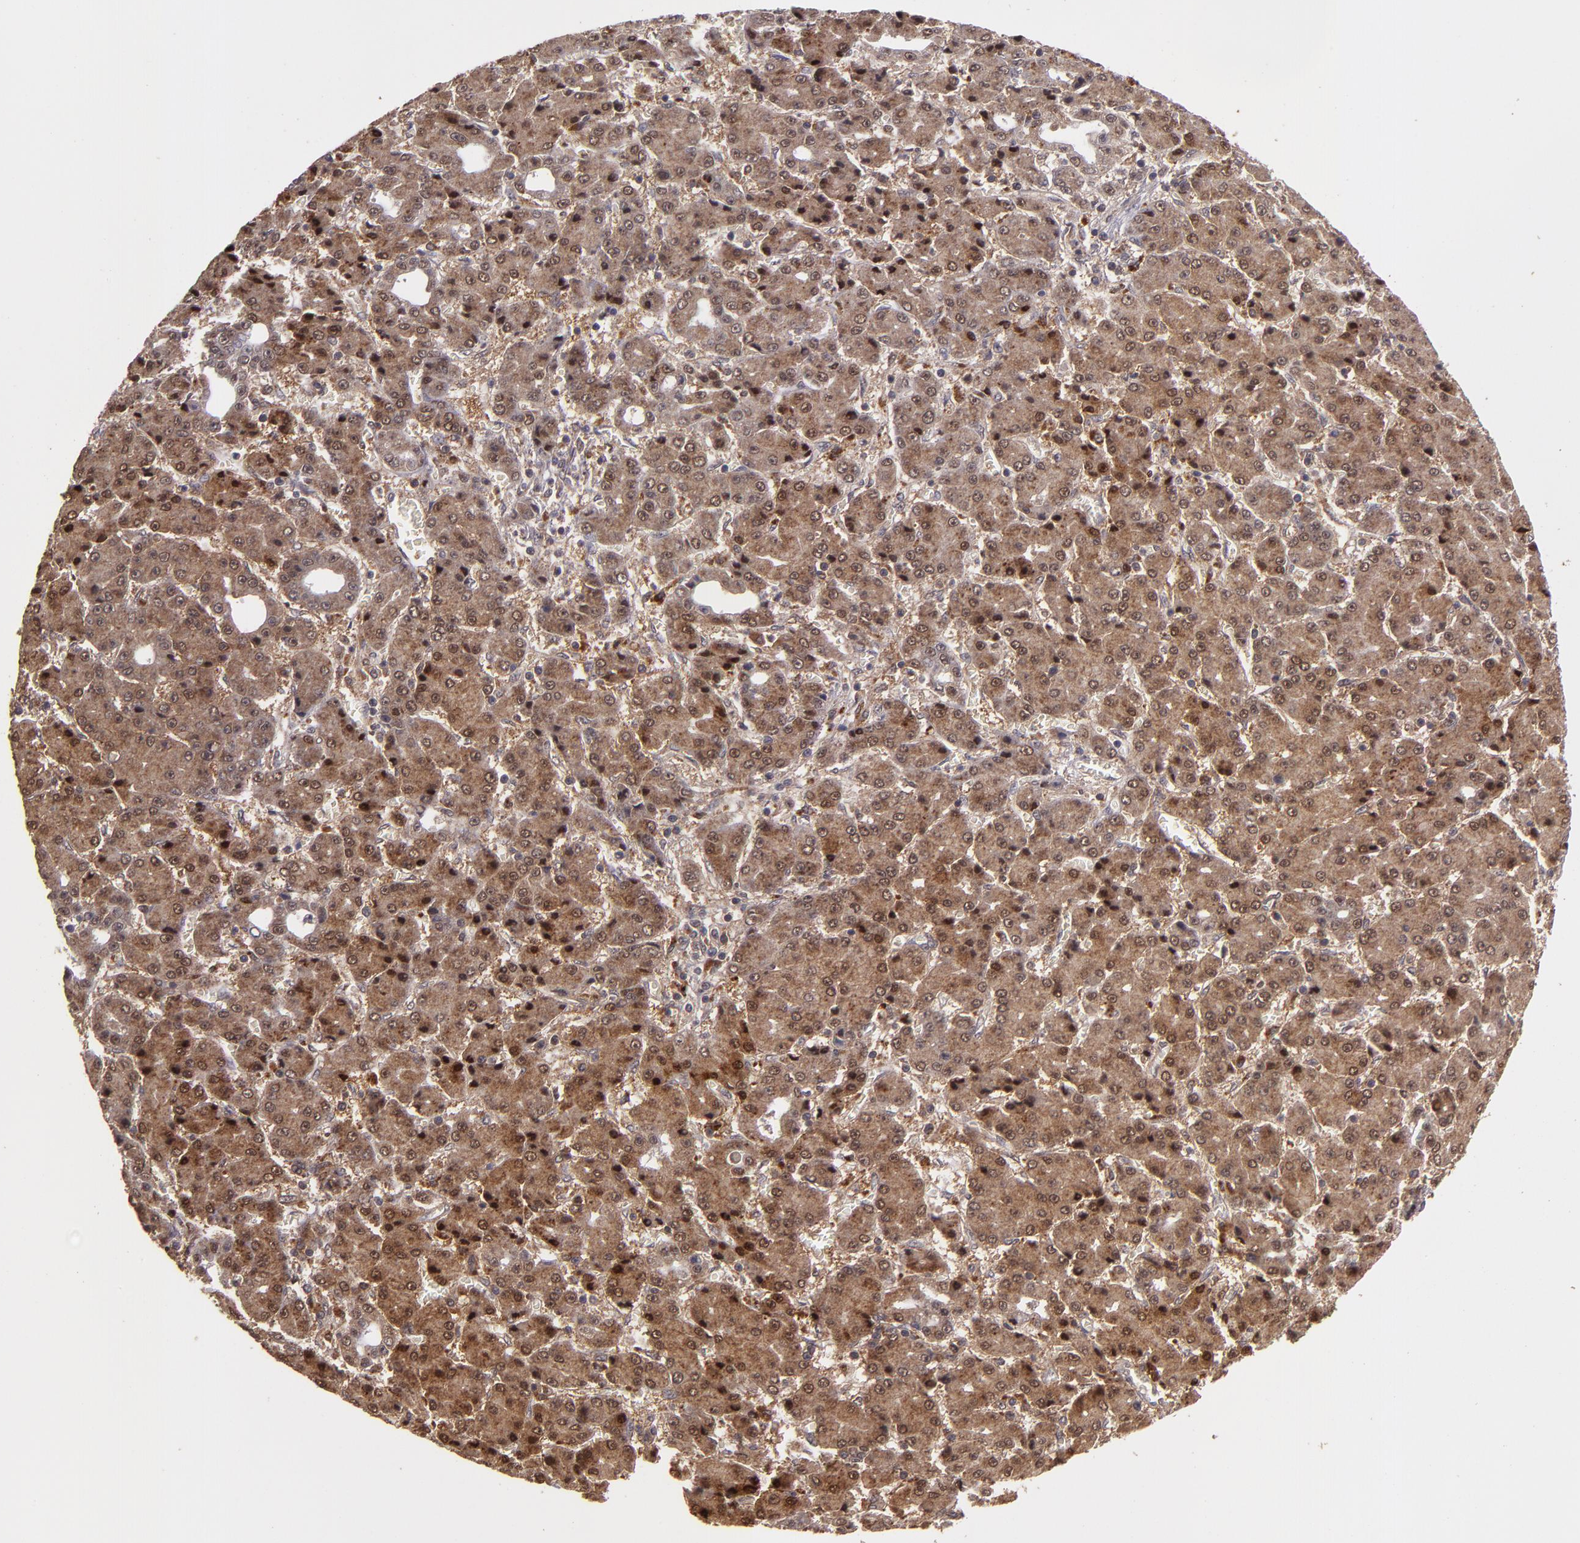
{"staining": {"intensity": "moderate", "quantity": ">75%", "location": "cytoplasmic/membranous,nuclear"}, "tissue": "liver cancer", "cell_type": "Tumor cells", "image_type": "cancer", "snomed": [{"axis": "morphology", "description": "Carcinoma, Hepatocellular, NOS"}, {"axis": "topography", "description": "Liver"}], "caption": "Immunohistochemistry (IHC) histopathology image of human hepatocellular carcinoma (liver) stained for a protein (brown), which demonstrates medium levels of moderate cytoplasmic/membranous and nuclear staining in approximately >75% of tumor cells.", "gene": "FTSJ1", "patient": {"sex": "male", "age": 69}}